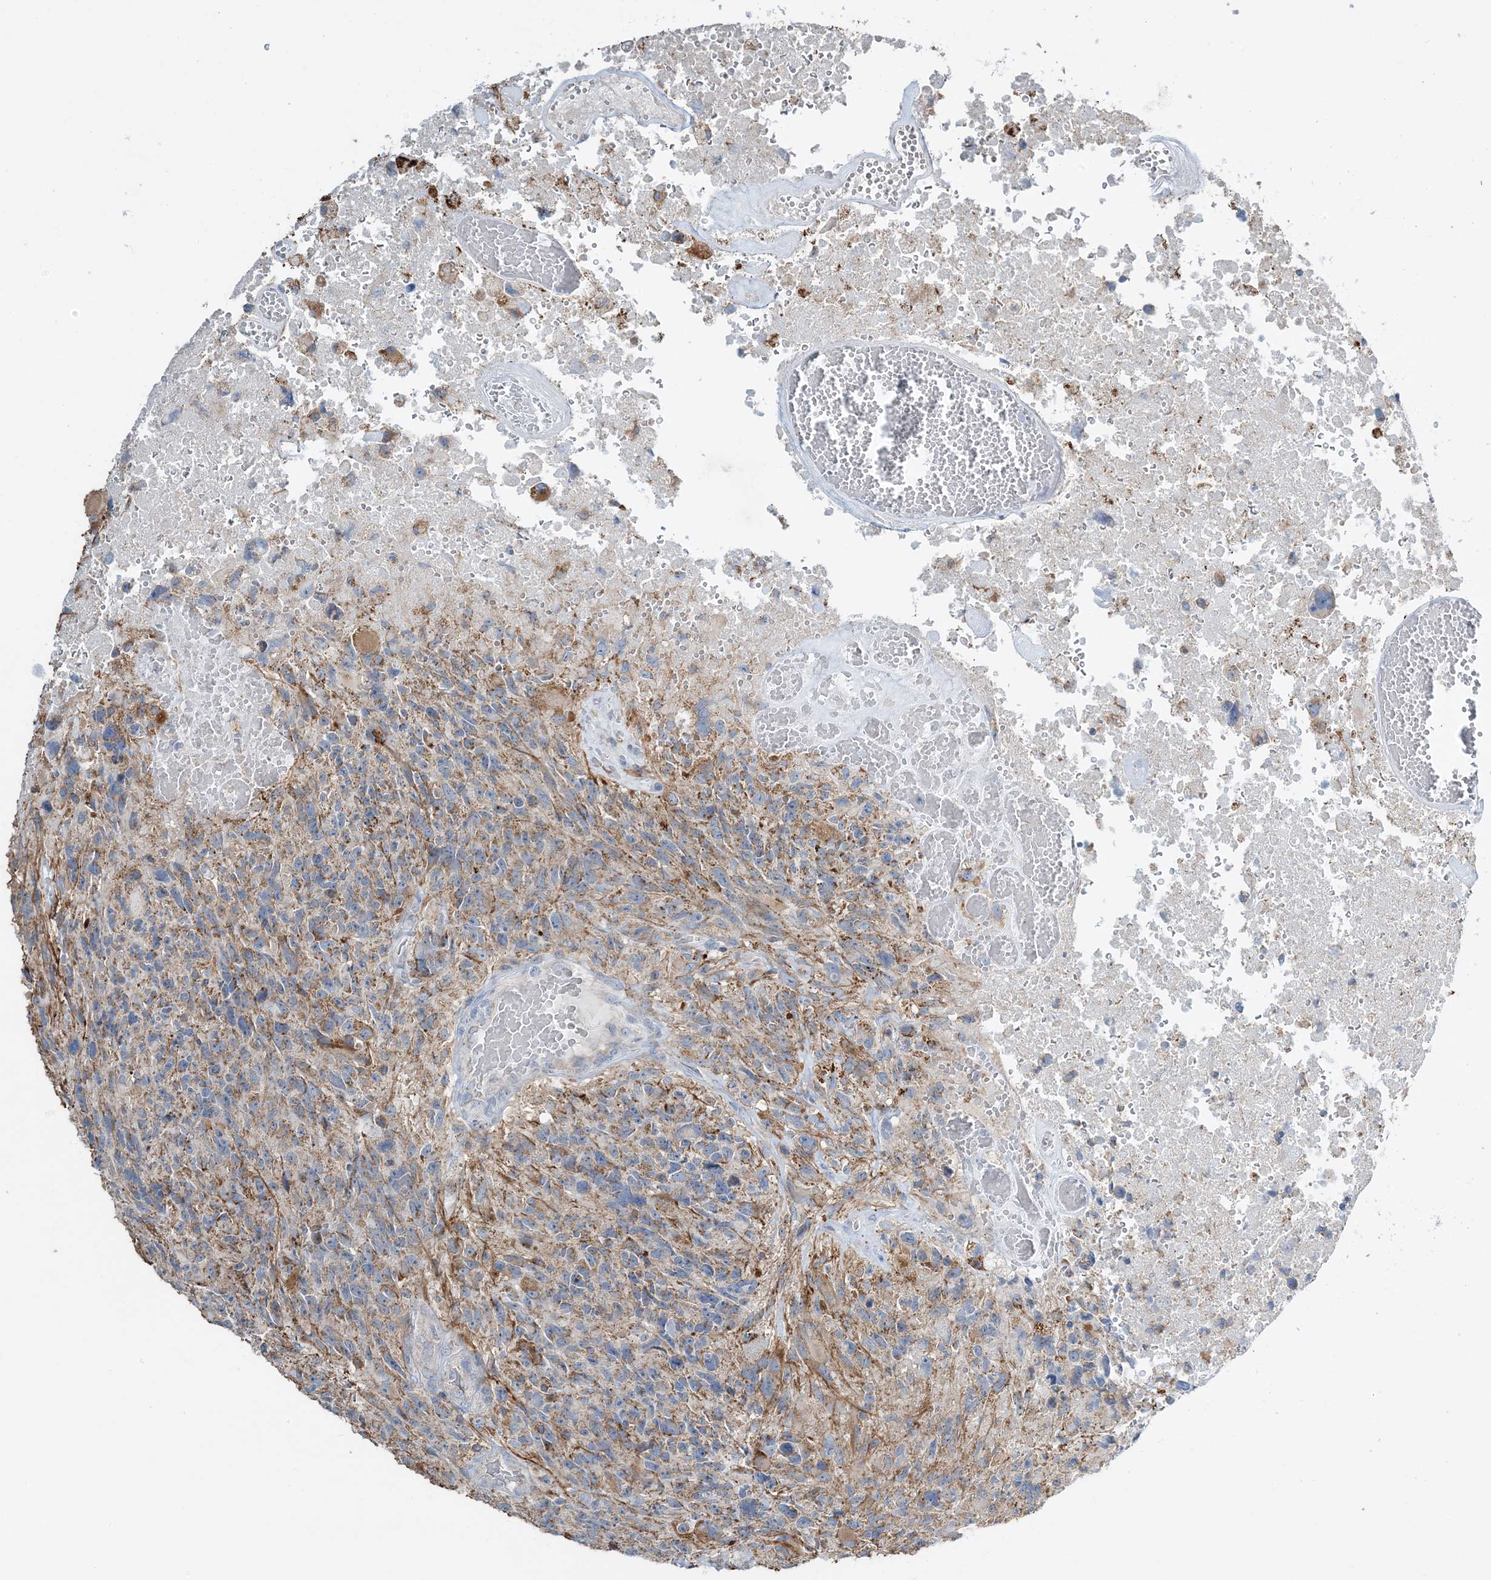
{"staining": {"intensity": "weak", "quantity": "<25%", "location": "cytoplasmic/membranous"}, "tissue": "glioma", "cell_type": "Tumor cells", "image_type": "cancer", "snomed": [{"axis": "morphology", "description": "Glioma, malignant, High grade"}, {"axis": "topography", "description": "Brain"}], "caption": "An immunohistochemistry (IHC) histopathology image of high-grade glioma (malignant) is shown. There is no staining in tumor cells of high-grade glioma (malignant).", "gene": "TMLHE", "patient": {"sex": "male", "age": 69}}